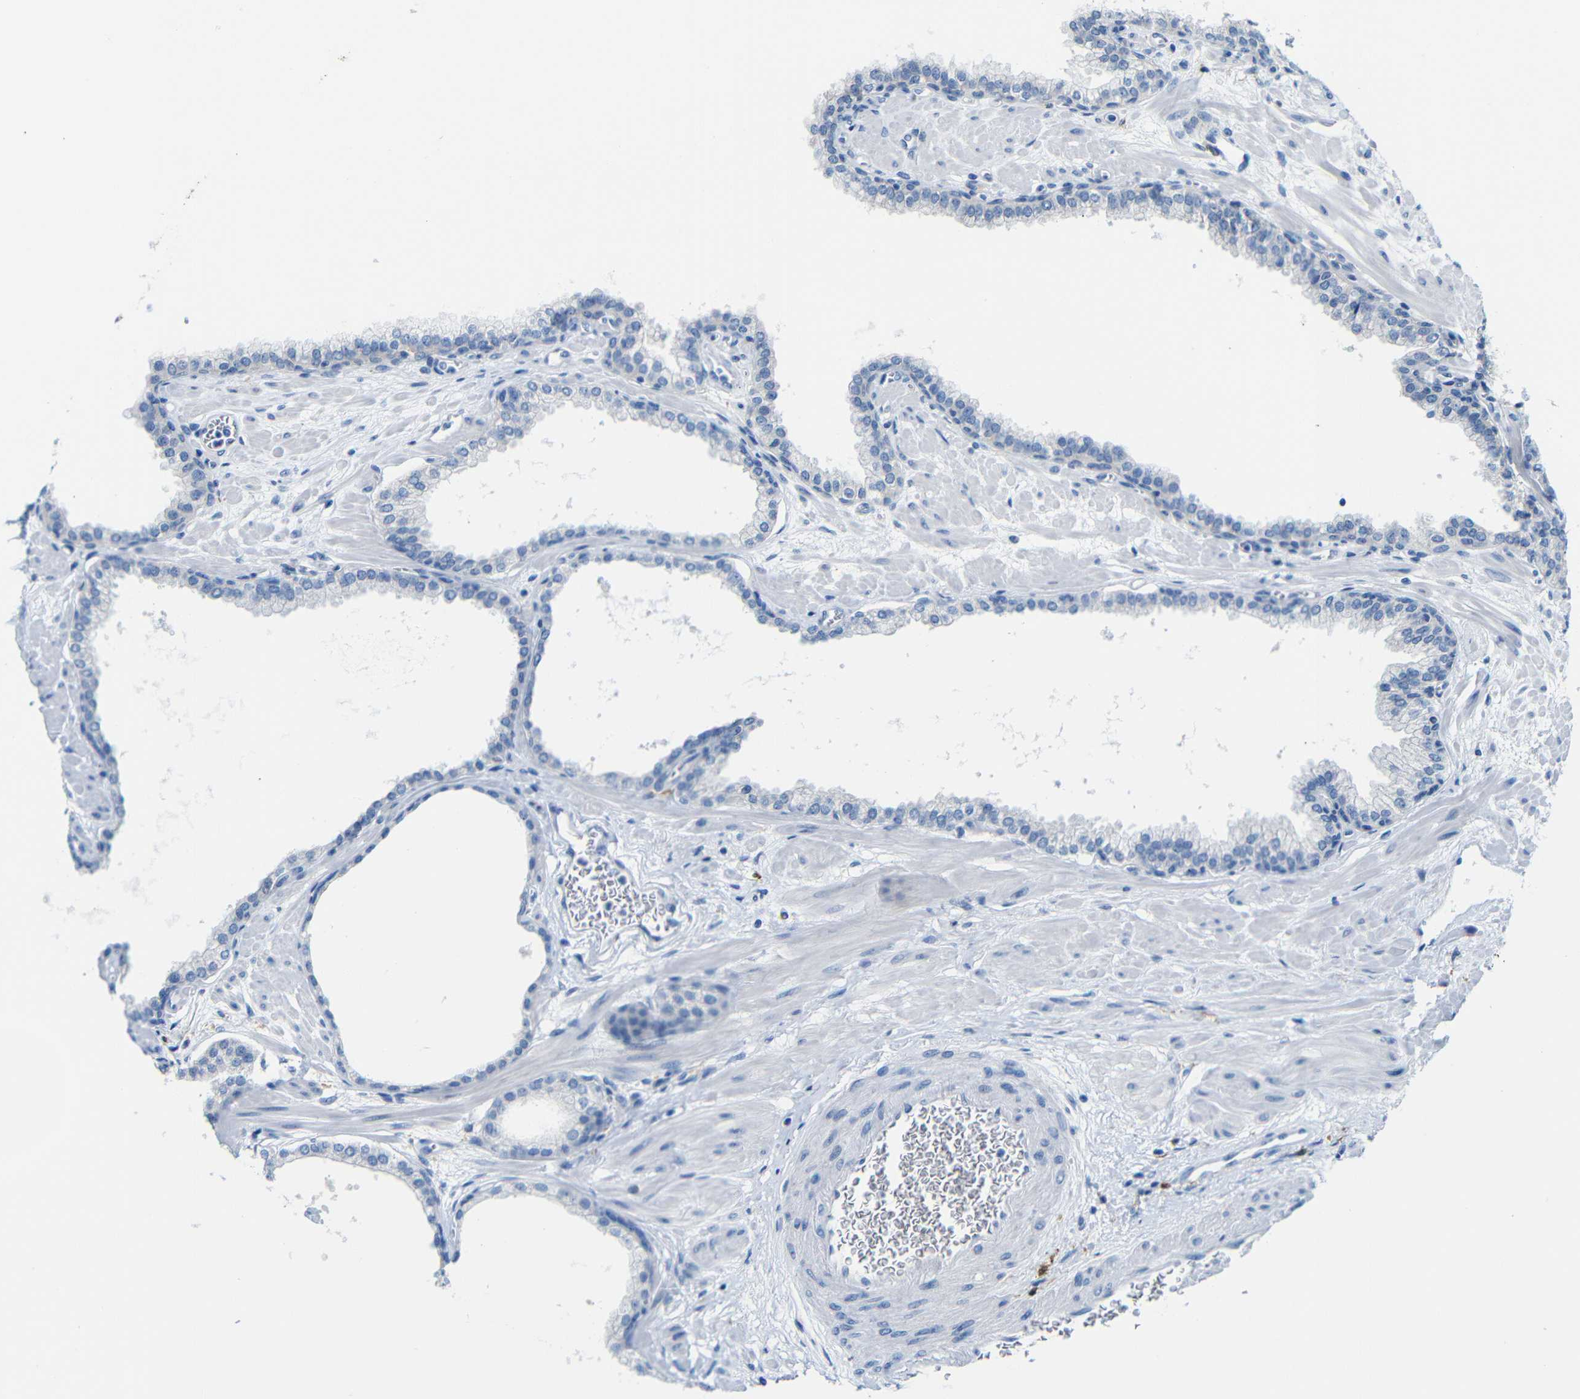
{"staining": {"intensity": "negative", "quantity": "none", "location": "none"}, "tissue": "prostate", "cell_type": "Glandular cells", "image_type": "normal", "snomed": [{"axis": "morphology", "description": "Normal tissue, NOS"}, {"axis": "morphology", "description": "Urothelial carcinoma, Low grade"}, {"axis": "topography", "description": "Urinary bladder"}, {"axis": "topography", "description": "Prostate"}], "caption": "A photomicrograph of human prostate is negative for staining in glandular cells. (Brightfield microscopy of DAB (3,3'-diaminobenzidine) IHC at high magnification).", "gene": "C1orf210", "patient": {"sex": "male", "age": 60}}